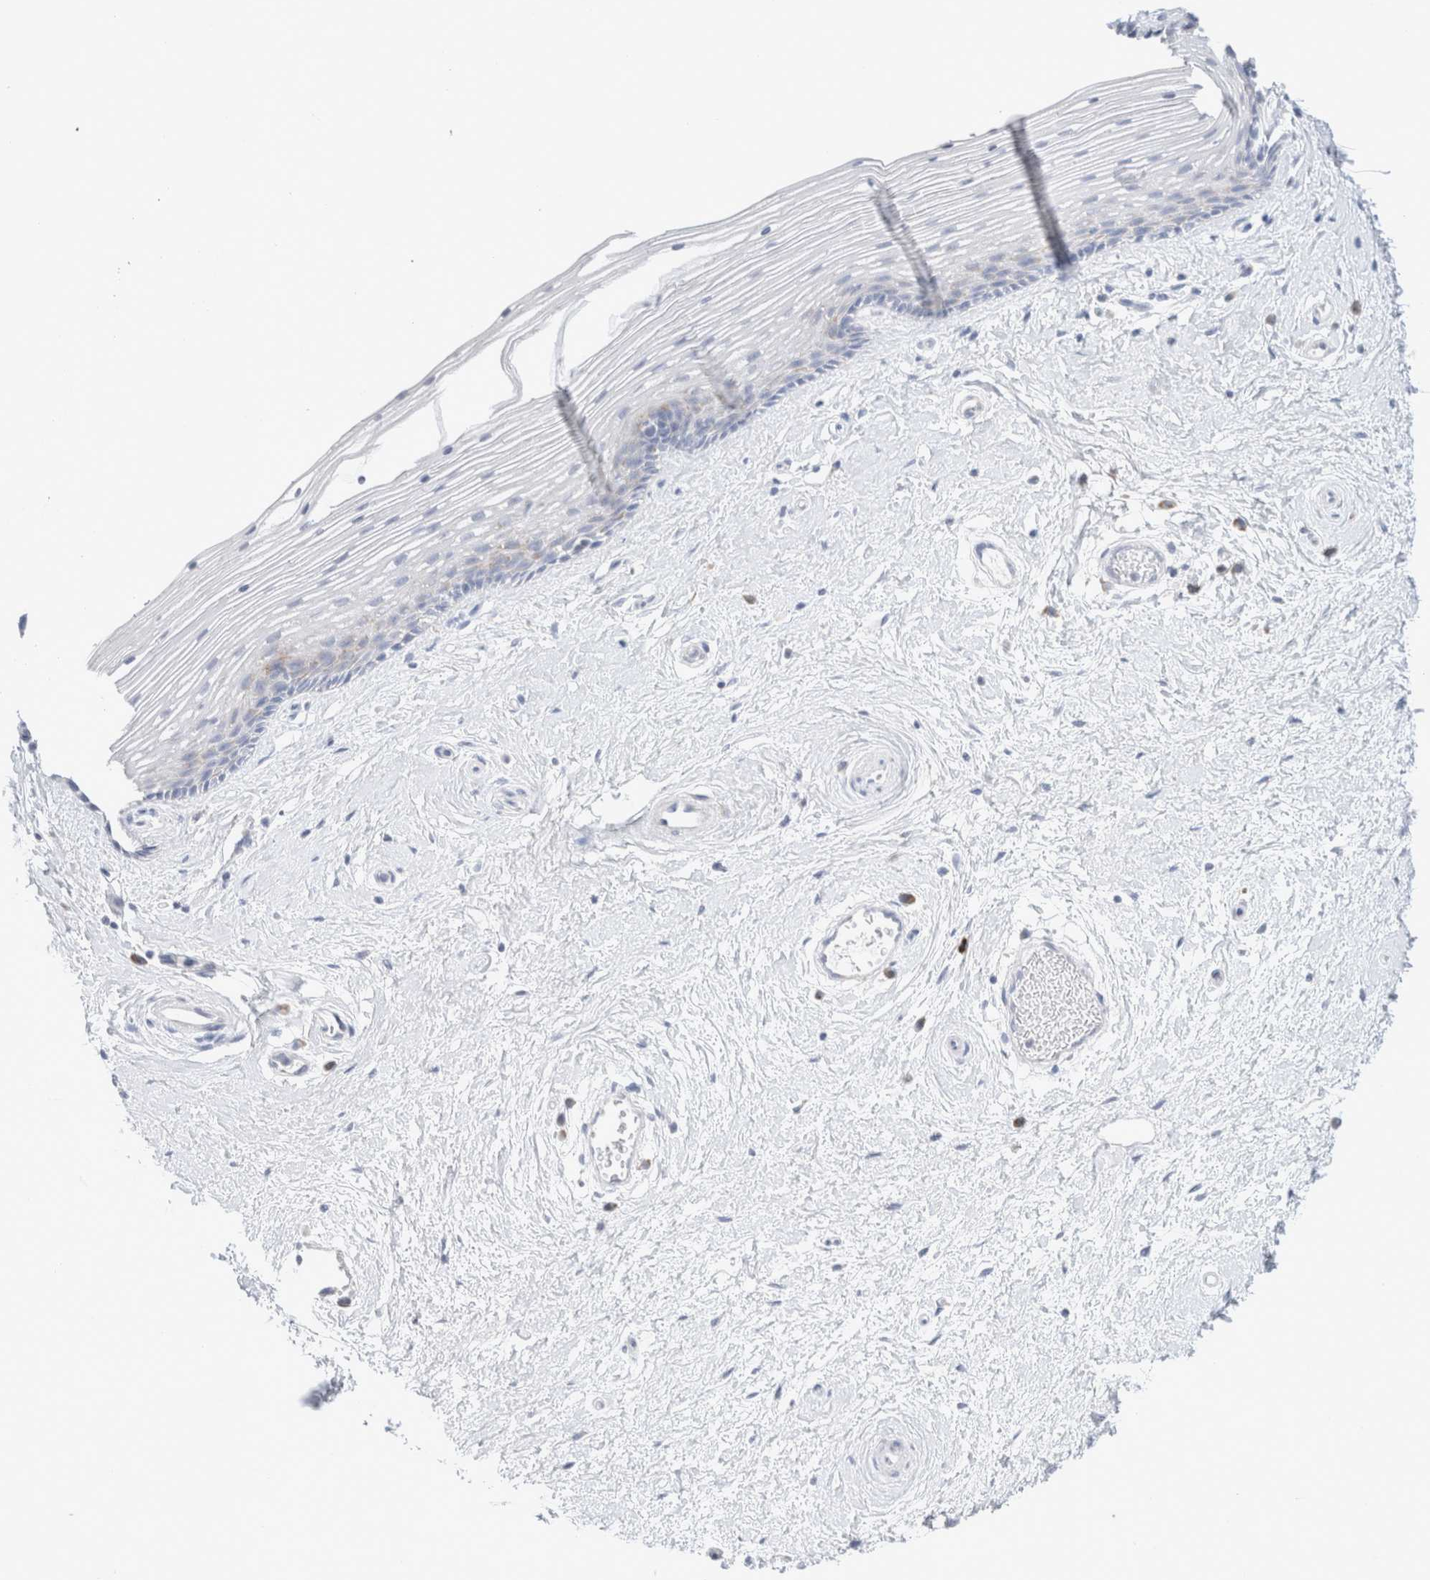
{"staining": {"intensity": "negative", "quantity": "none", "location": "none"}, "tissue": "vagina", "cell_type": "Squamous epithelial cells", "image_type": "normal", "snomed": [{"axis": "morphology", "description": "Normal tissue, NOS"}, {"axis": "topography", "description": "Vagina"}], "caption": "Immunohistochemistry micrograph of normal human vagina stained for a protein (brown), which reveals no staining in squamous epithelial cells.", "gene": "ATP6V1C1", "patient": {"sex": "female", "age": 46}}